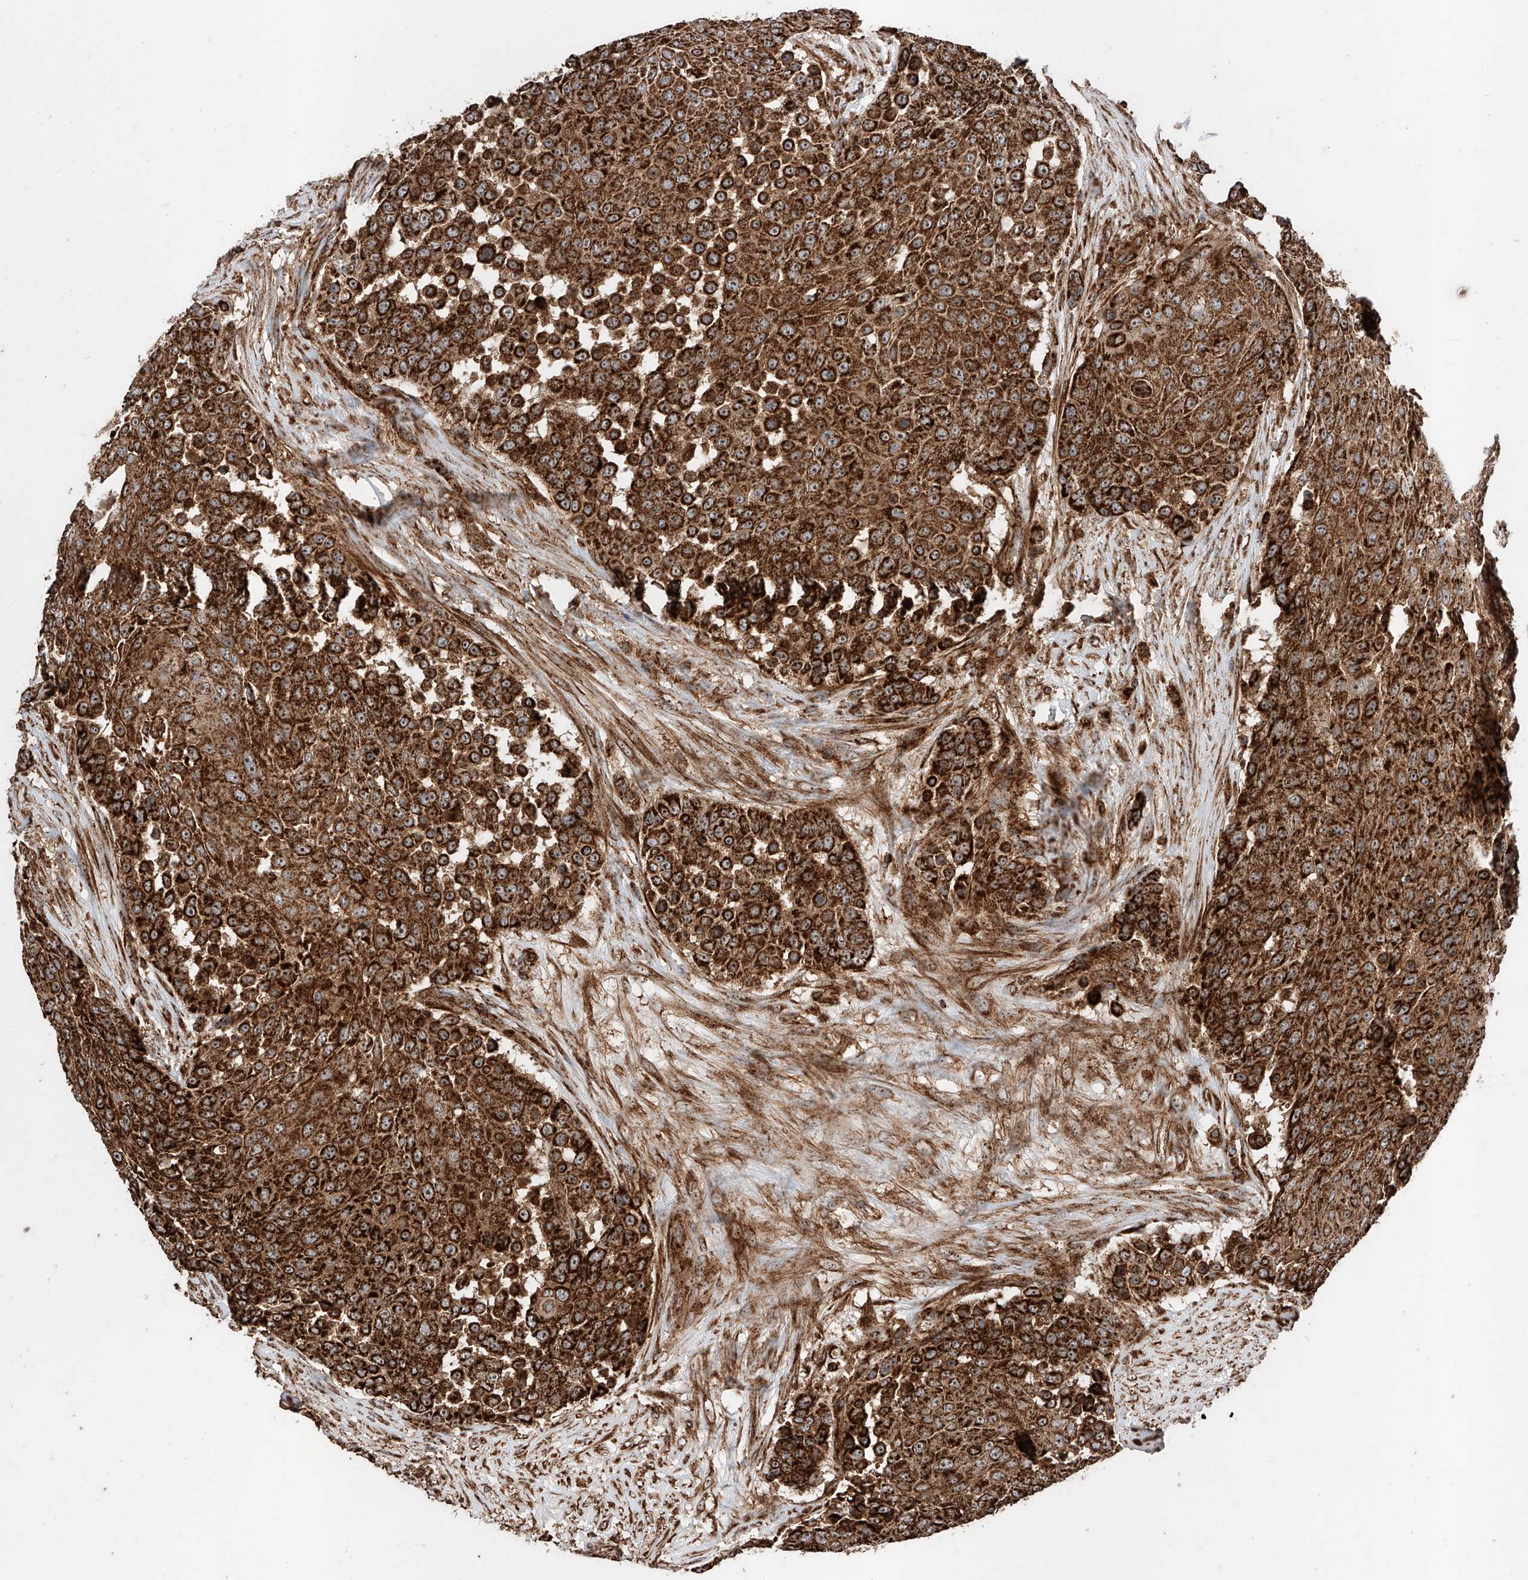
{"staining": {"intensity": "strong", "quantity": ">75%", "location": "cytoplasmic/membranous"}, "tissue": "urothelial cancer", "cell_type": "Tumor cells", "image_type": "cancer", "snomed": [{"axis": "morphology", "description": "Urothelial carcinoma, High grade"}, {"axis": "topography", "description": "Urinary bladder"}], "caption": "Tumor cells show strong cytoplasmic/membranous staining in approximately >75% of cells in urothelial carcinoma (high-grade). (Brightfield microscopy of DAB IHC at high magnification).", "gene": "PISD", "patient": {"sex": "female", "age": 63}}